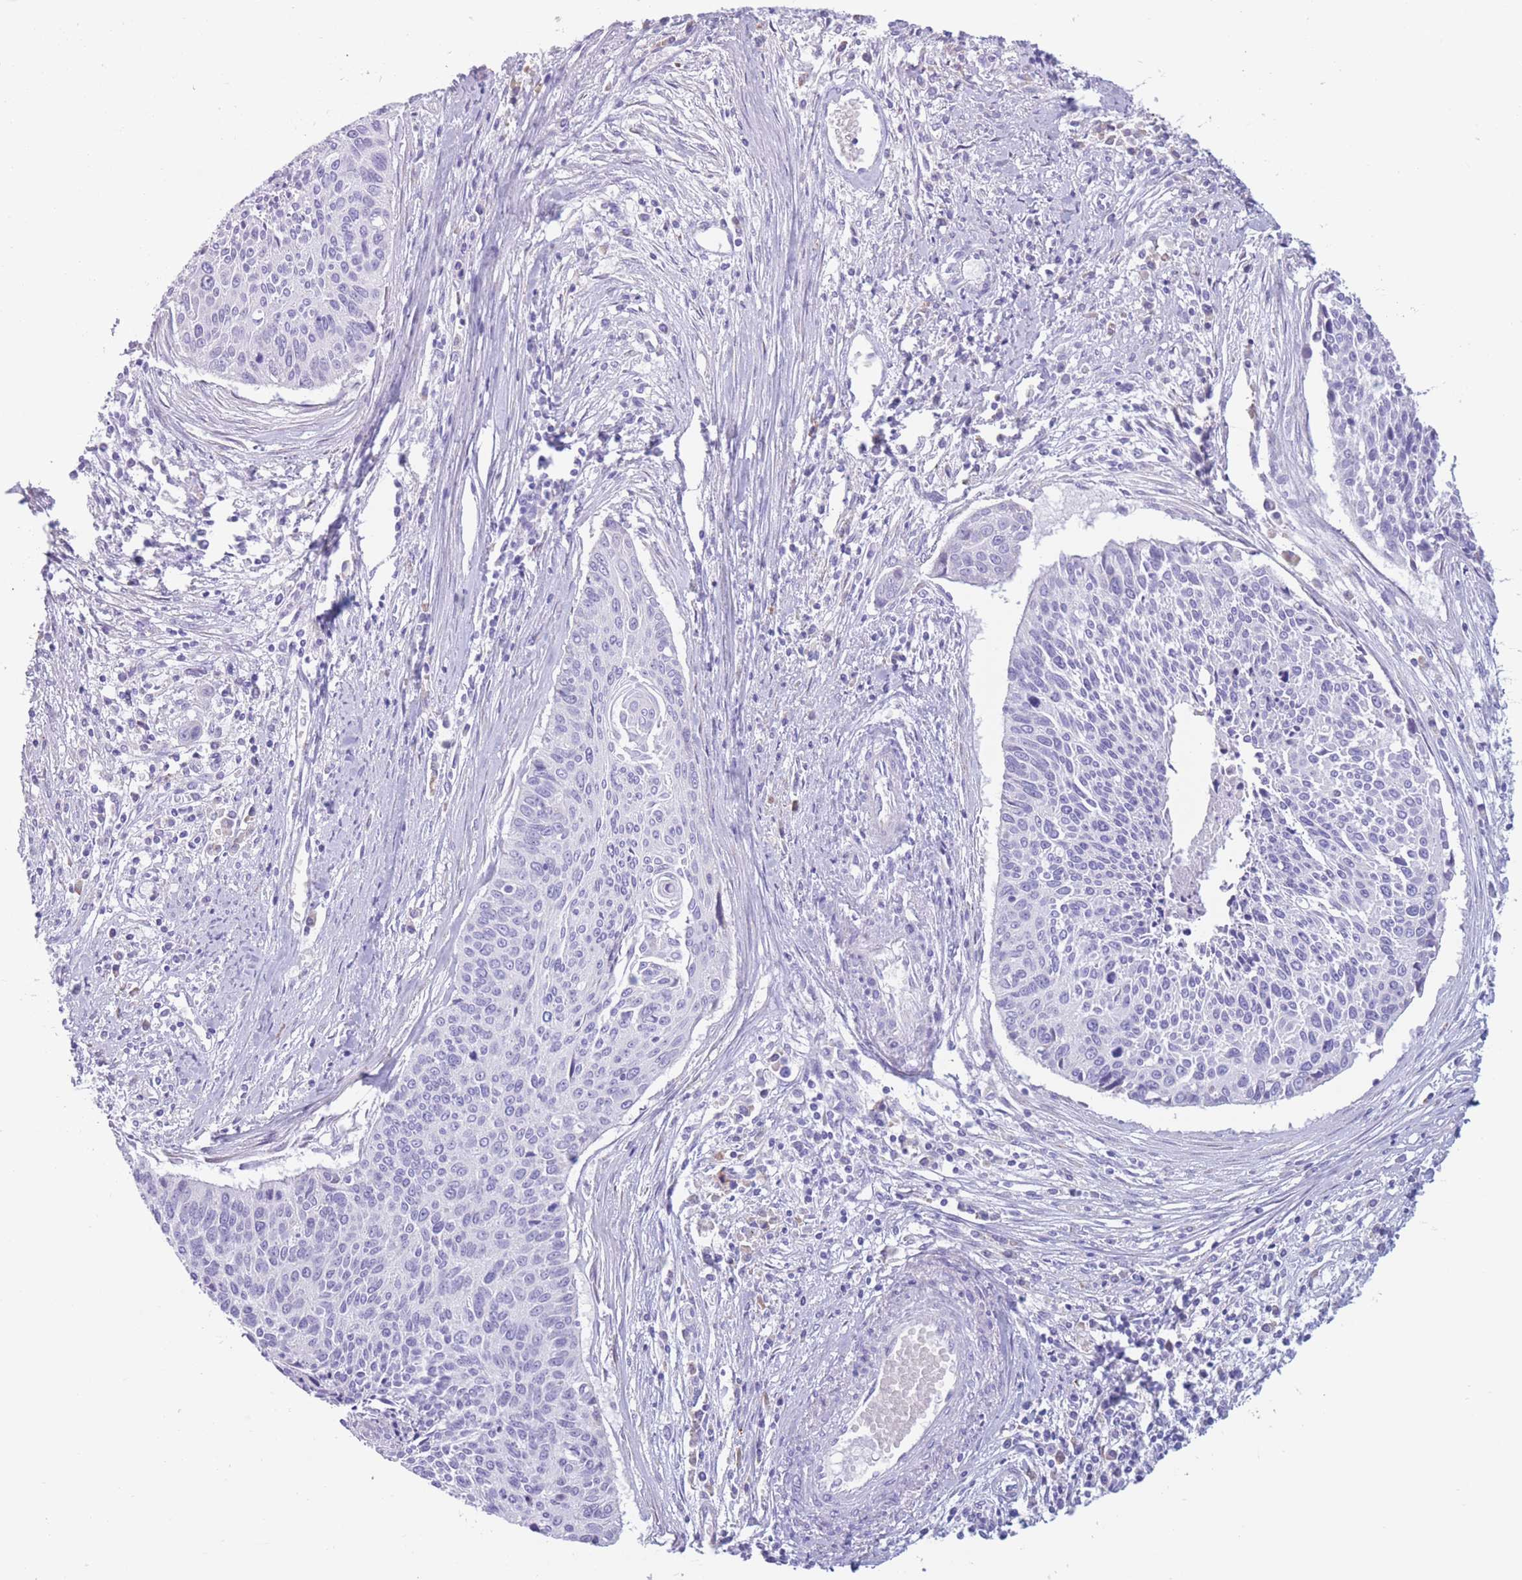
{"staining": {"intensity": "negative", "quantity": "none", "location": "none"}, "tissue": "cervical cancer", "cell_type": "Tumor cells", "image_type": "cancer", "snomed": [{"axis": "morphology", "description": "Squamous cell carcinoma, NOS"}, {"axis": "topography", "description": "Cervix"}], "caption": "Human cervical cancer stained for a protein using immunohistochemistry demonstrates no expression in tumor cells.", "gene": "COL27A1", "patient": {"sex": "female", "age": 55}}